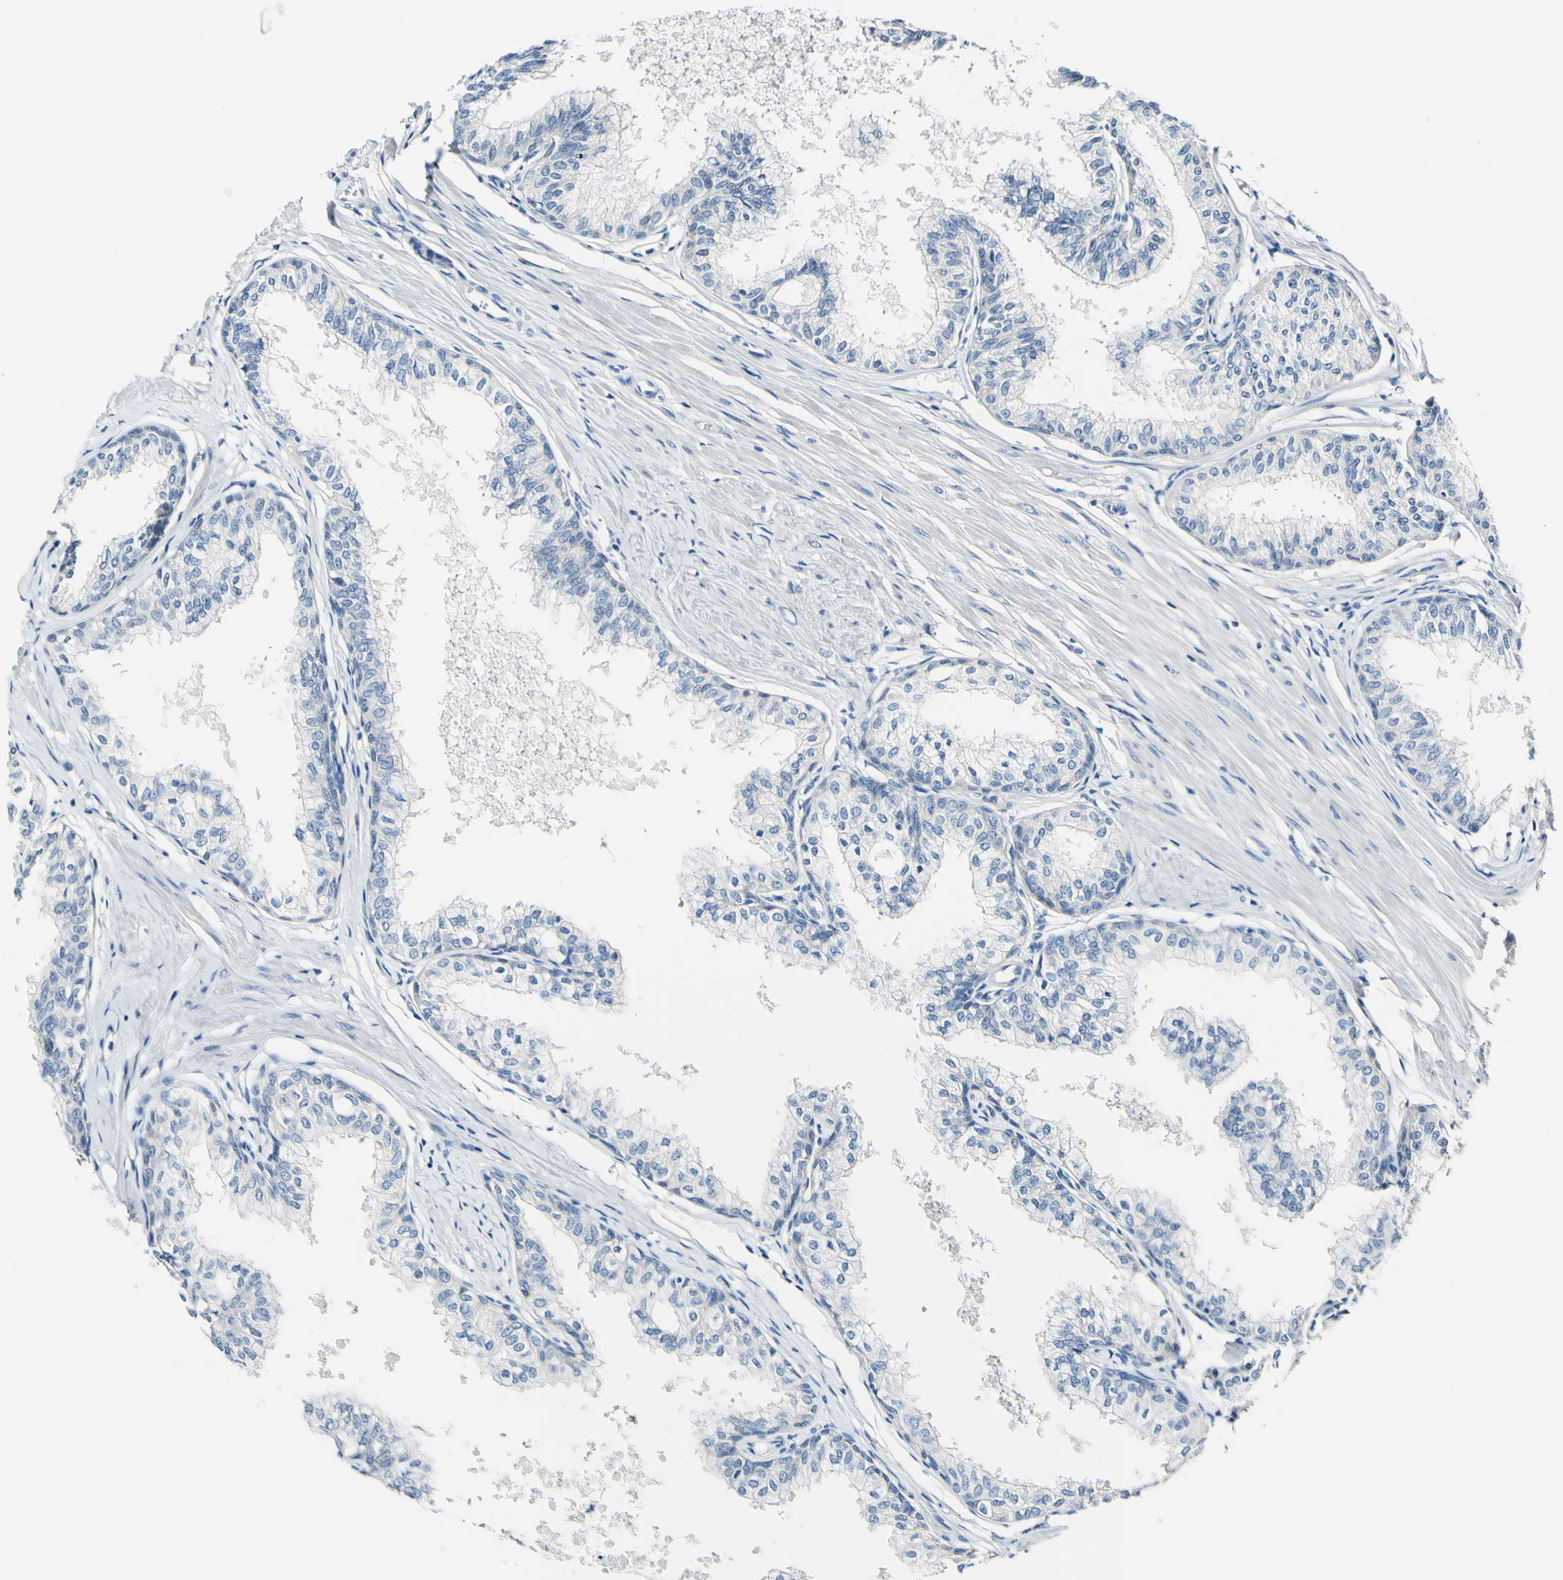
{"staining": {"intensity": "negative", "quantity": "none", "location": "none"}, "tissue": "prostate", "cell_type": "Glandular cells", "image_type": "normal", "snomed": [{"axis": "morphology", "description": "Normal tissue, NOS"}, {"axis": "topography", "description": "Prostate"}, {"axis": "topography", "description": "Seminal veicle"}], "caption": "Photomicrograph shows no protein expression in glandular cells of normal prostate.", "gene": "COL6A3", "patient": {"sex": "male", "age": 60}}